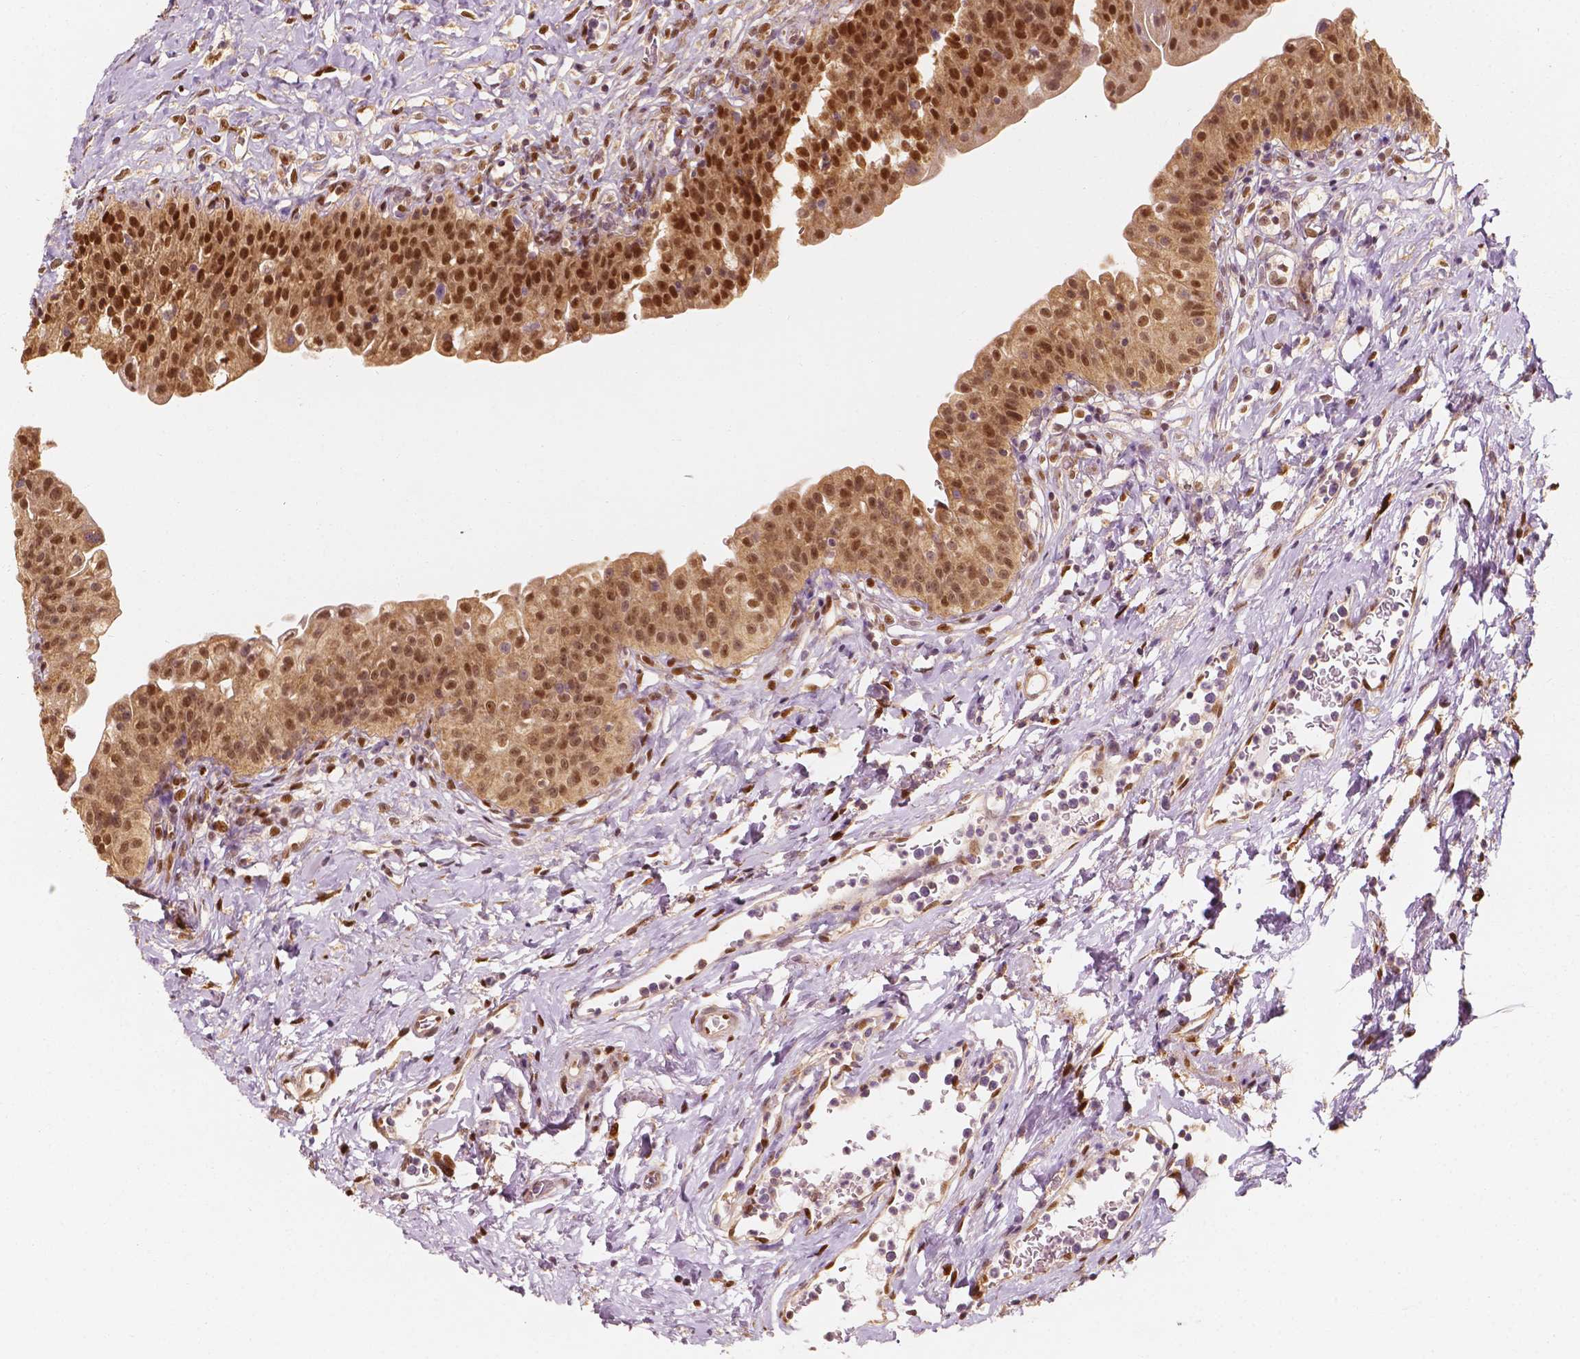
{"staining": {"intensity": "moderate", "quantity": ">75%", "location": "cytoplasmic/membranous,nuclear"}, "tissue": "urinary bladder", "cell_type": "Urothelial cells", "image_type": "normal", "snomed": [{"axis": "morphology", "description": "Normal tissue, NOS"}, {"axis": "topography", "description": "Urinary bladder"}], "caption": "Protein expression analysis of unremarkable urinary bladder reveals moderate cytoplasmic/membranous,nuclear positivity in about >75% of urothelial cells.", "gene": "TBC1D17", "patient": {"sex": "male", "age": 76}}